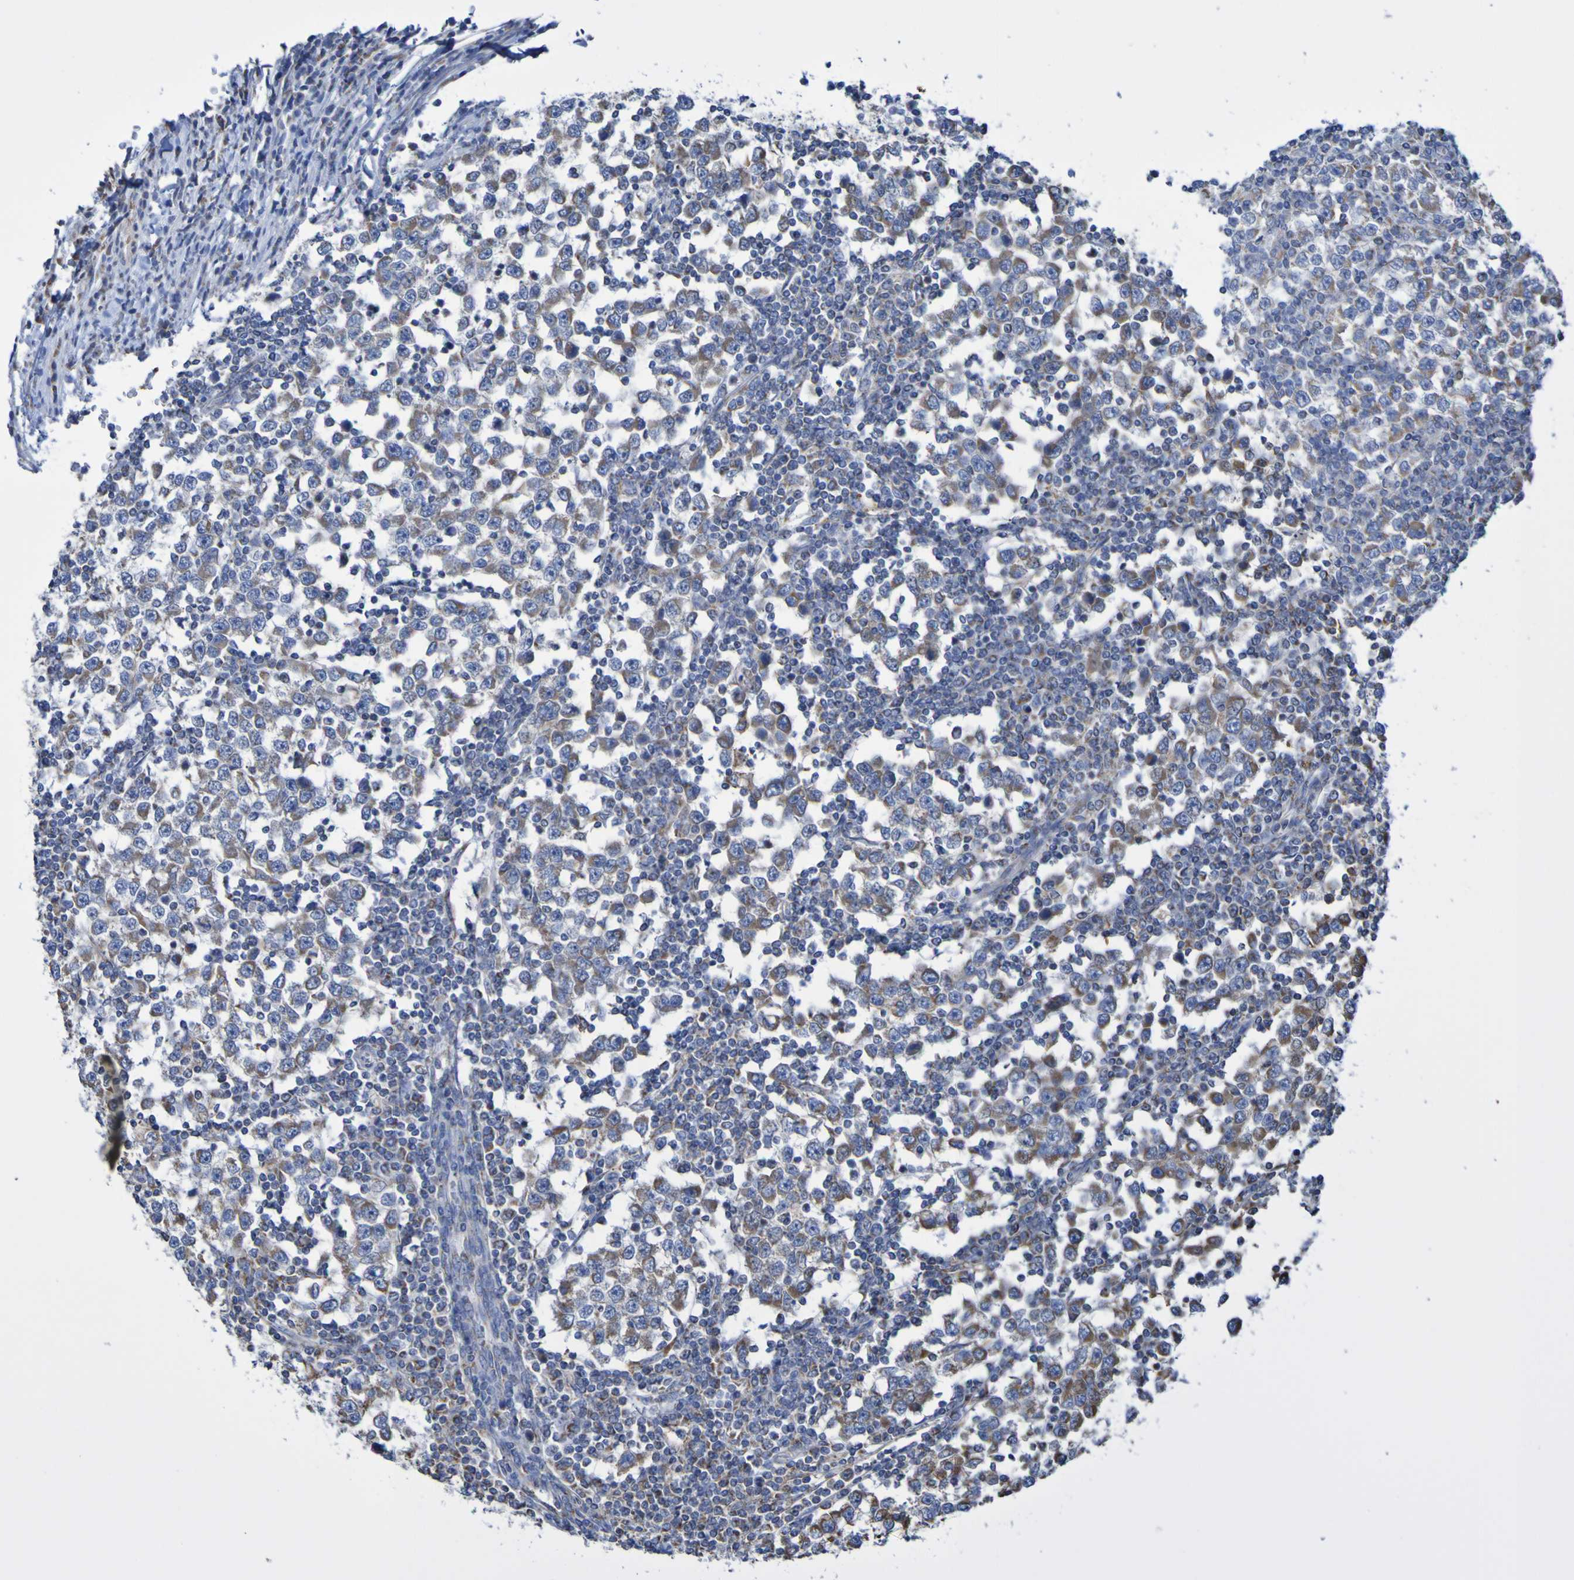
{"staining": {"intensity": "weak", "quantity": ">75%", "location": "cytoplasmic/membranous"}, "tissue": "testis cancer", "cell_type": "Tumor cells", "image_type": "cancer", "snomed": [{"axis": "morphology", "description": "Seminoma, NOS"}, {"axis": "topography", "description": "Testis"}], "caption": "A high-resolution photomicrograph shows immunohistochemistry (IHC) staining of testis seminoma, which reveals weak cytoplasmic/membranous expression in approximately >75% of tumor cells.", "gene": "CNTN2", "patient": {"sex": "male", "age": 65}}